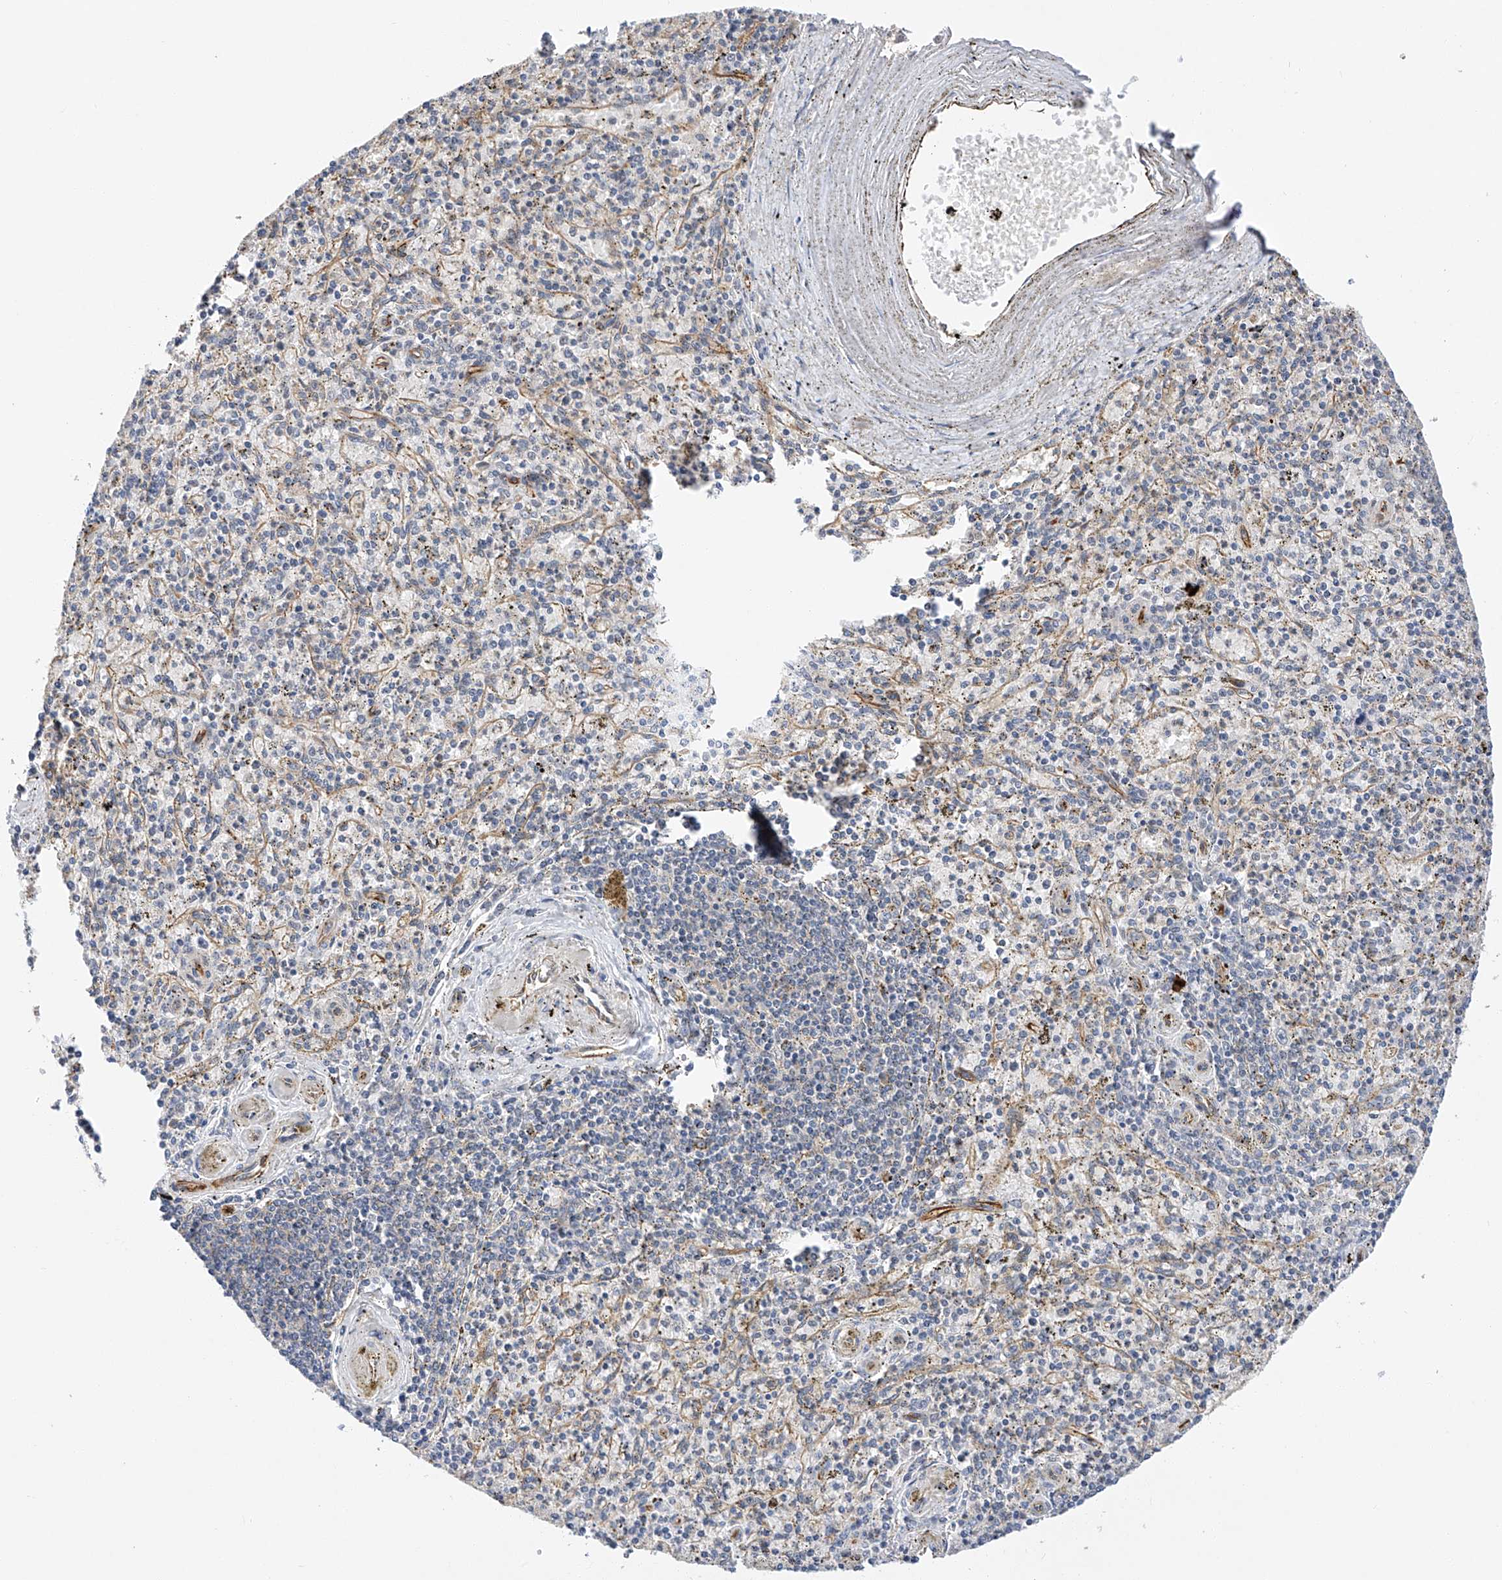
{"staining": {"intensity": "negative", "quantity": "none", "location": "none"}, "tissue": "spleen", "cell_type": "Cells in red pulp", "image_type": "normal", "snomed": [{"axis": "morphology", "description": "Normal tissue, NOS"}, {"axis": "topography", "description": "Spleen"}], "caption": "Histopathology image shows no significant protein staining in cells in red pulp of unremarkable spleen. (DAB (3,3'-diaminobenzidine) IHC, high magnification).", "gene": "AMD1", "patient": {"sex": "male", "age": 72}}